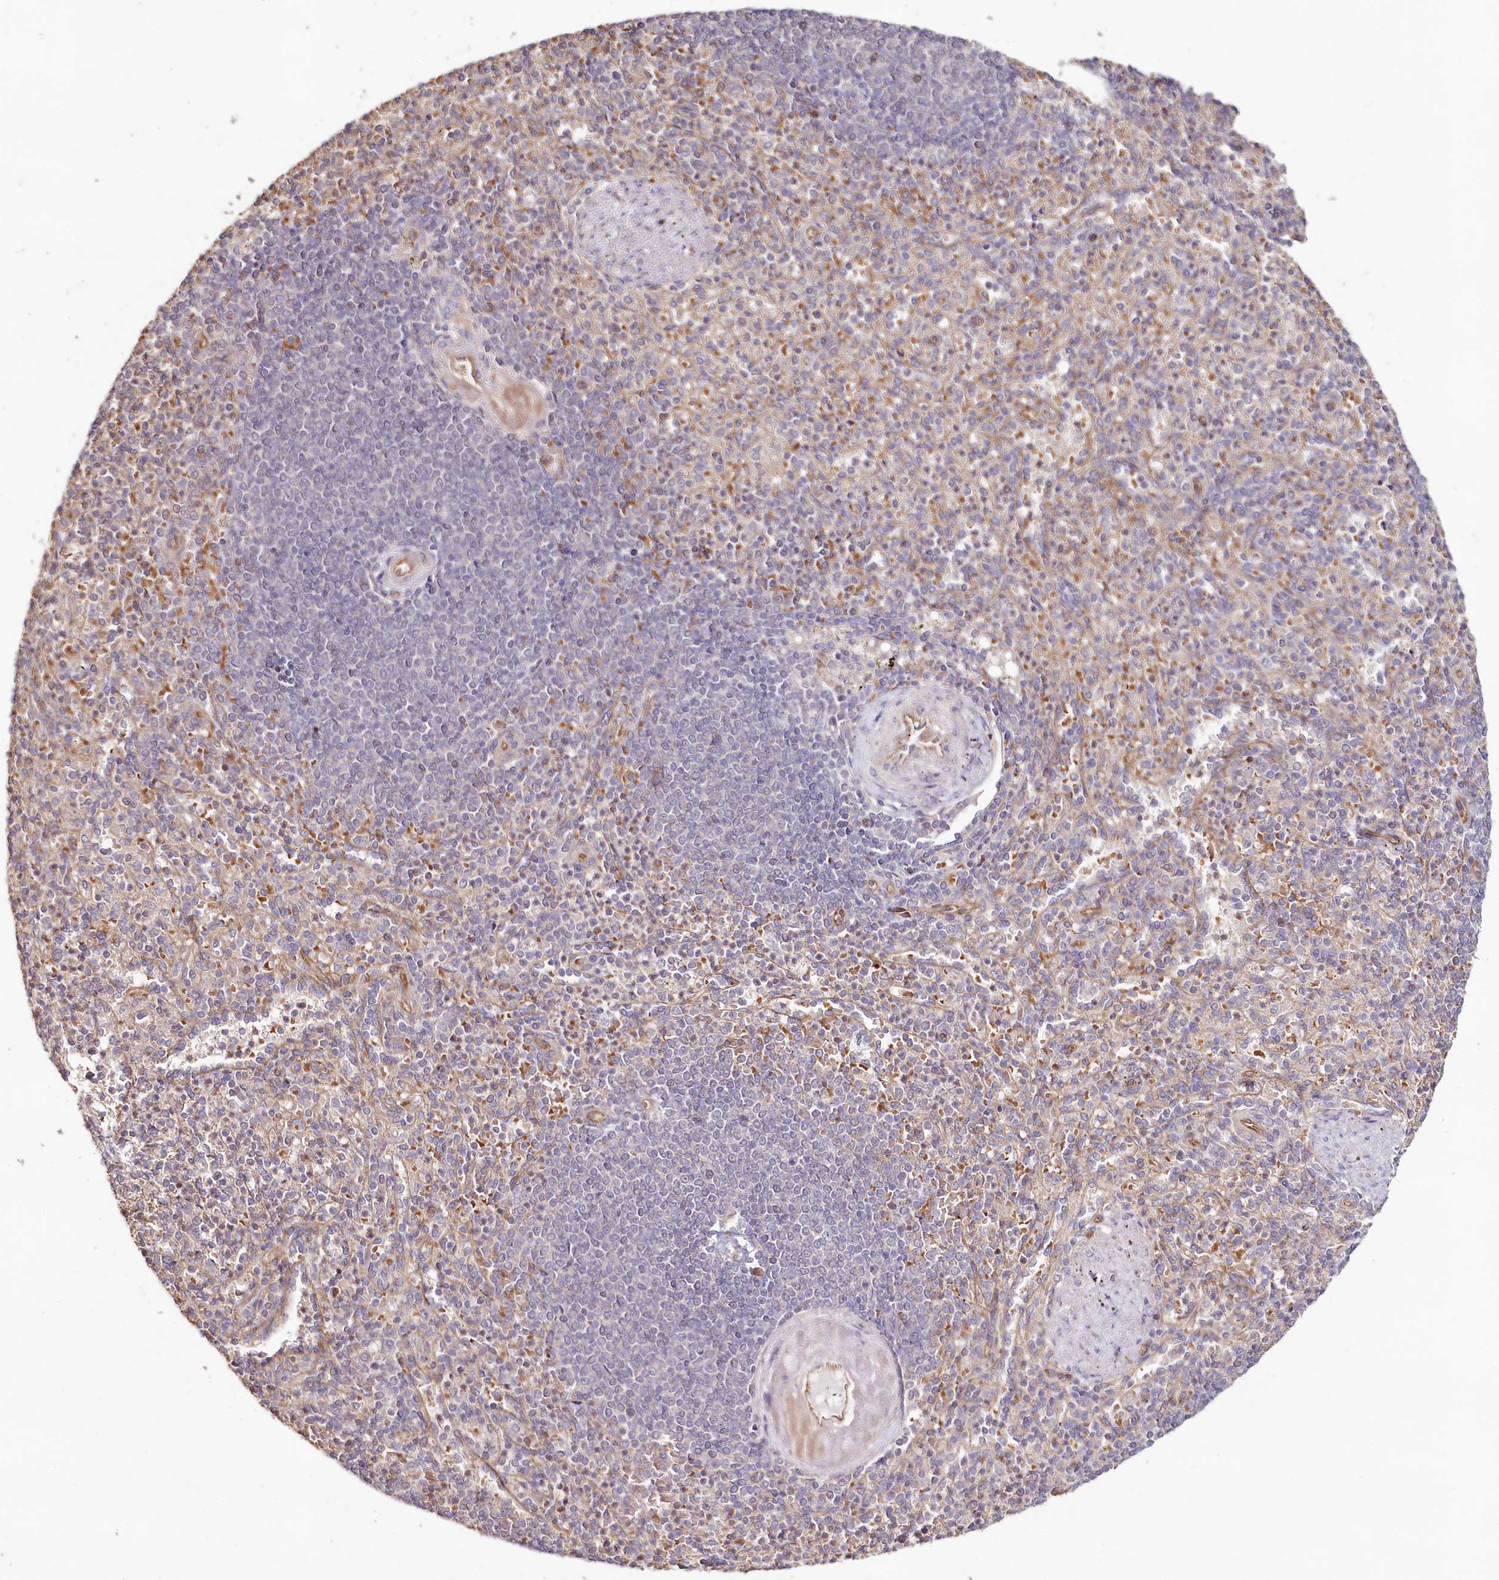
{"staining": {"intensity": "moderate", "quantity": "25%-75%", "location": "cytoplasmic/membranous"}, "tissue": "spleen", "cell_type": "Cells in red pulp", "image_type": "normal", "snomed": [{"axis": "morphology", "description": "Normal tissue, NOS"}, {"axis": "topography", "description": "Spleen"}], "caption": "Moderate cytoplasmic/membranous positivity for a protein is appreciated in about 25%-75% of cells in red pulp of benign spleen using immunohistochemistry (IHC).", "gene": "HYCC2", "patient": {"sex": "female", "age": 74}}